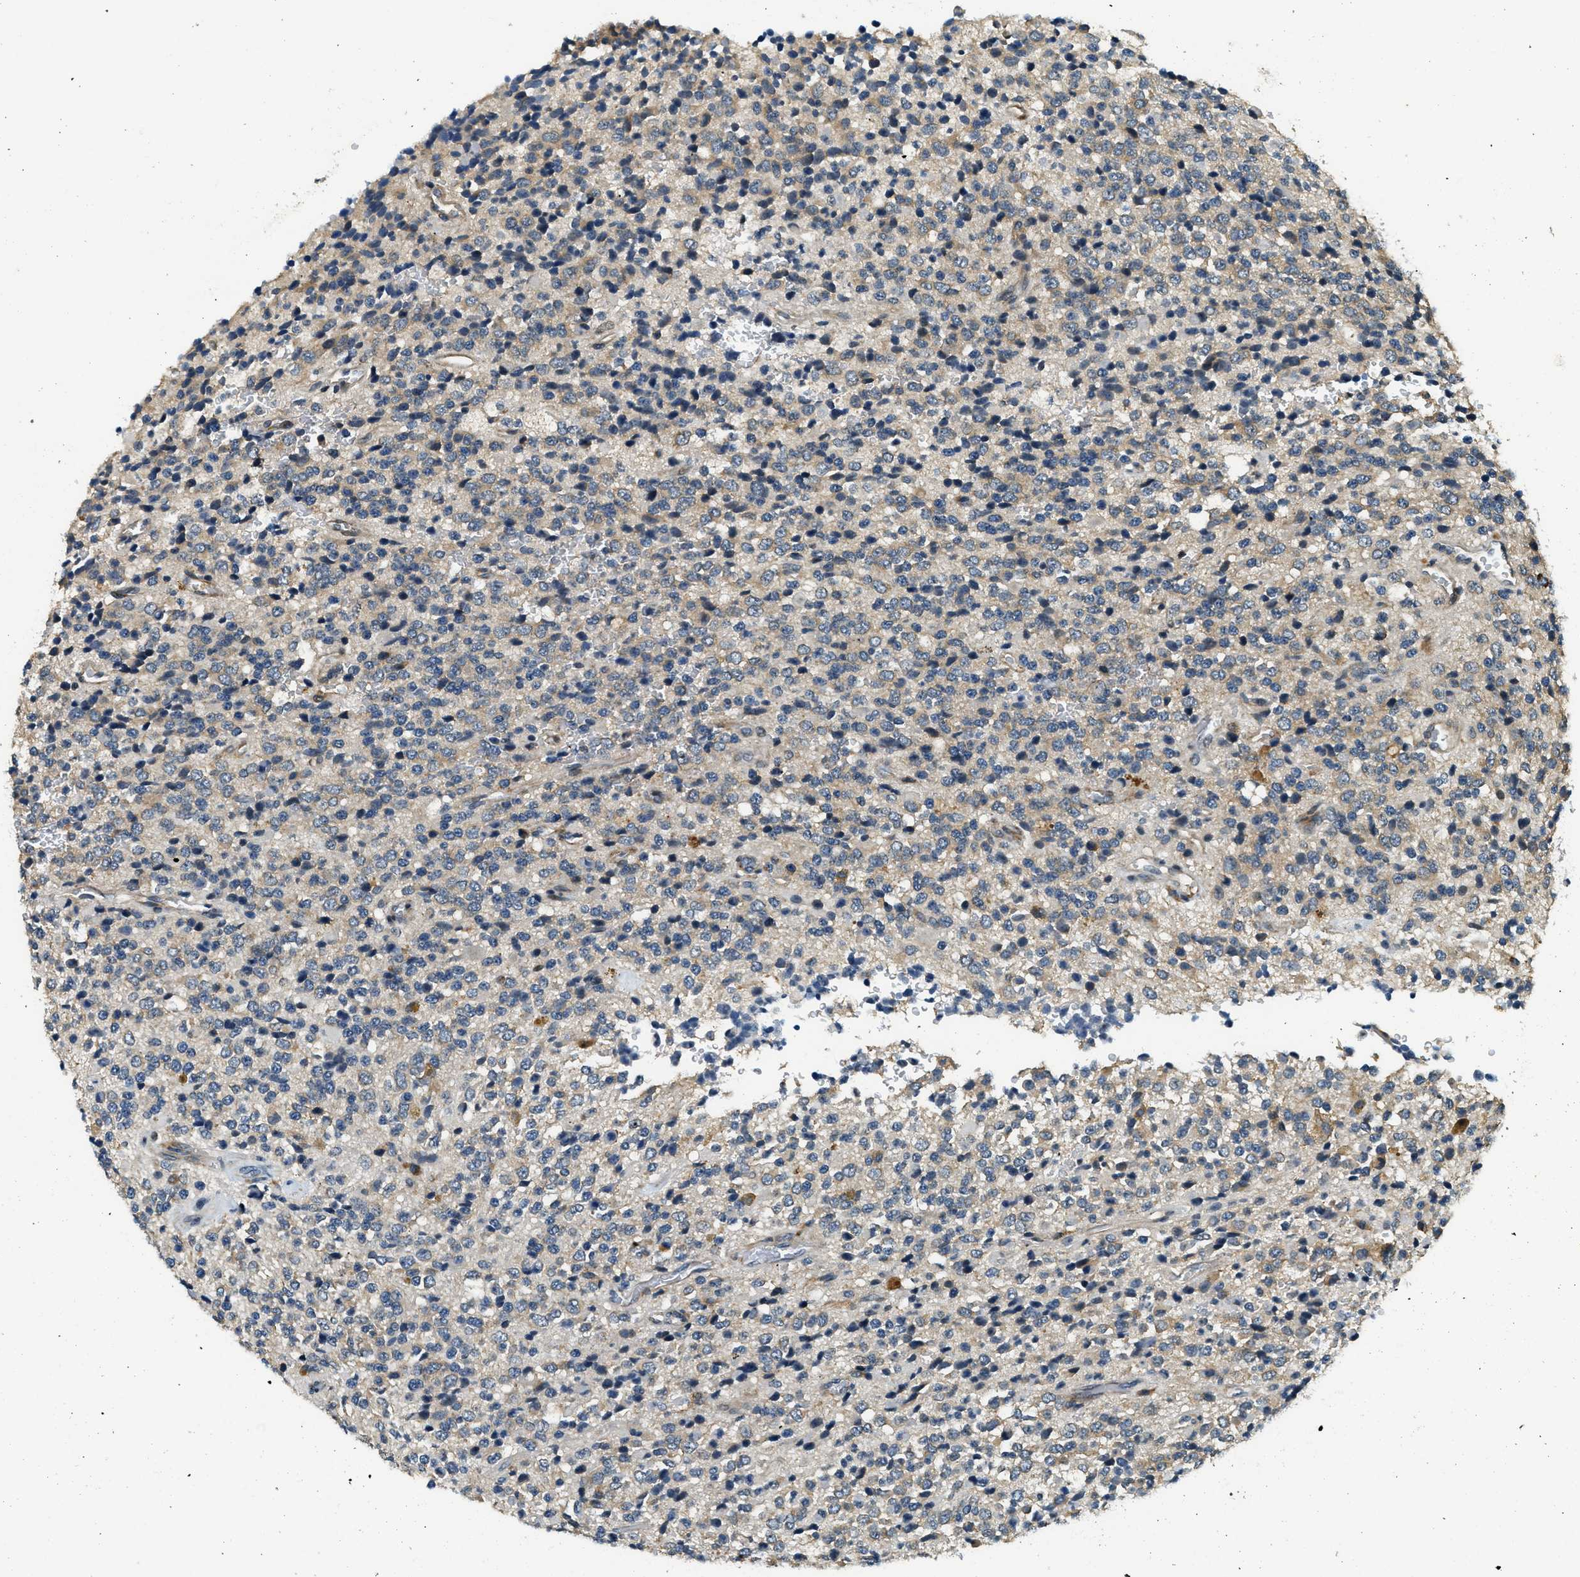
{"staining": {"intensity": "weak", "quantity": "<25%", "location": "cytoplasmic/membranous"}, "tissue": "glioma", "cell_type": "Tumor cells", "image_type": "cancer", "snomed": [{"axis": "morphology", "description": "Glioma, malignant, High grade"}, {"axis": "topography", "description": "pancreas cauda"}], "caption": "IHC image of neoplastic tissue: human glioma stained with DAB (3,3'-diaminobenzidine) shows no significant protein expression in tumor cells.", "gene": "HERC2", "patient": {"sex": "male", "age": 60}}